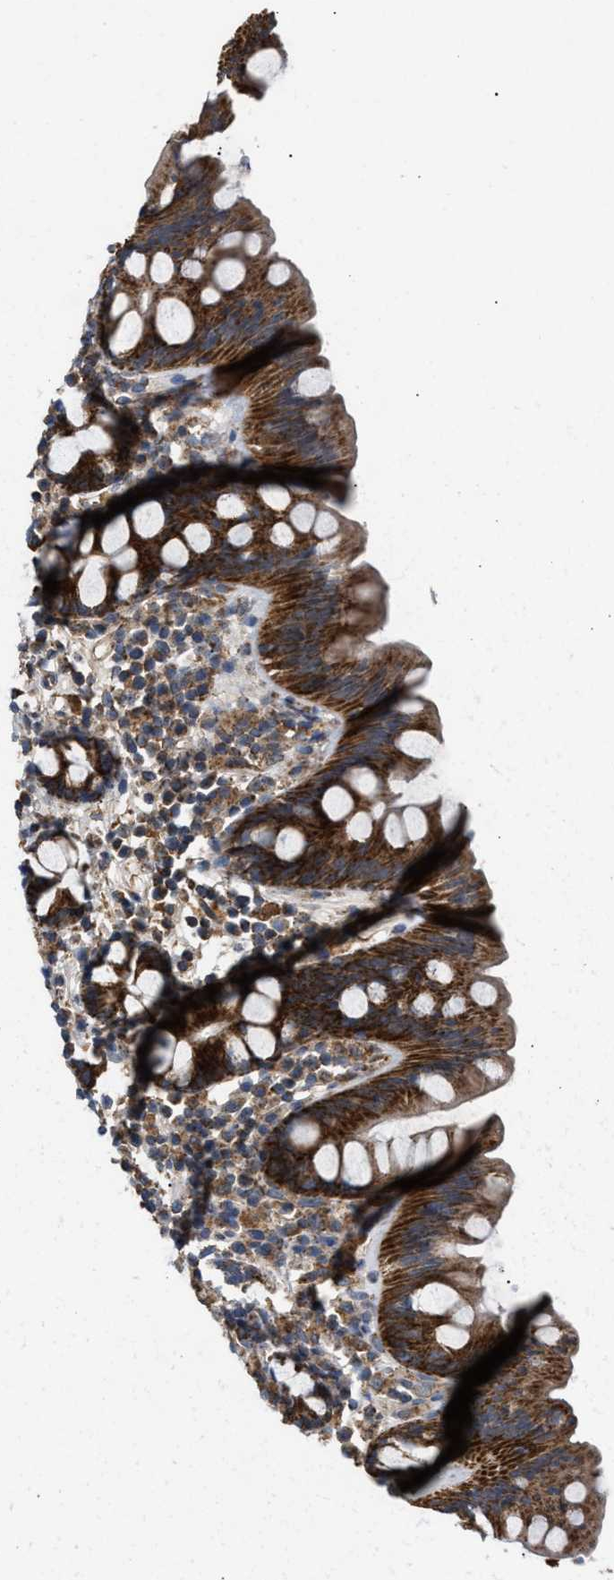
{"staining": {"intensity": "moderate", "quantity": ">75%", "location": "cytoplasmic/membranous"}, "tissue": "colon", "cell_type": "Endothelial cells", "image_type": "normal", "snomed": [{"axis": "morphology", "description": "Normal tissue, NOS"}, {"axis": "topography", "description": "Colon"}], "caption": "A brown stain shows moderate cytoplasmic/membranous staining of a protein in endothelial cells of unremarkable colon. The staining was performed using DAB, with brown indicating positive protein expression. Nuclei are stained blue with hematoxylin.", "gene": "TACO1", "patient": {"sex": "female", "age": 80}}